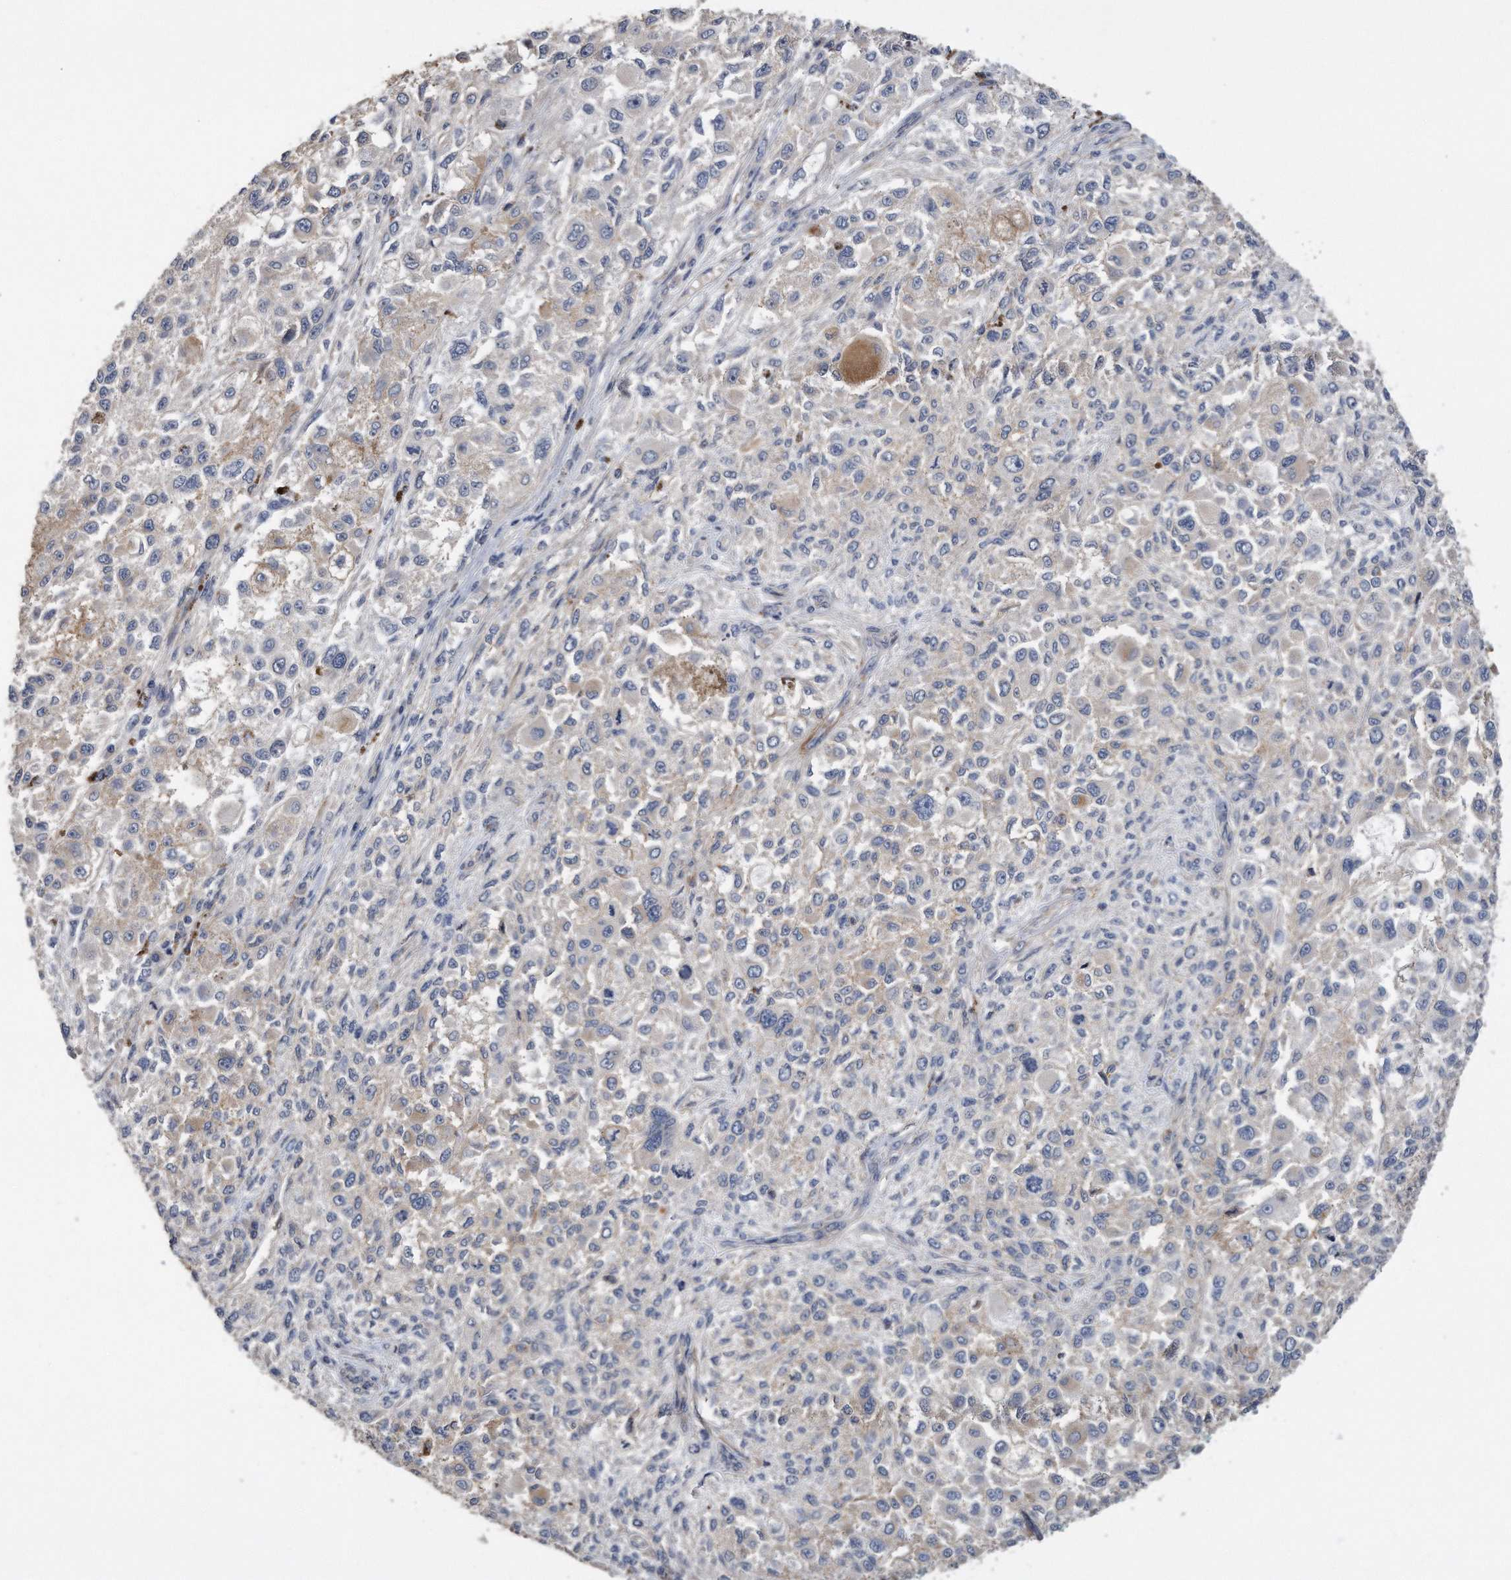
{"staining": {"intensity": "negative", "quantity": "none", "location": "none"}, "tissue": "melanoma", "cell_type": "Tumor cells", "image_type": "cancer", "snomed": [{"axis": "morphology", "description": "Necrosis, NOS"}, {"axis": "morphology", "description": "Malignant melanoma, NOS"}, {"axis": "topography", "description": "Skin"}], "caption": "High power microscopy micrograph of an IHC micrograph of melanoma, revealing no significant positivity in tumor cells.", "gene": "GPC1", "patient": {"sex": "female", "age": 87}}